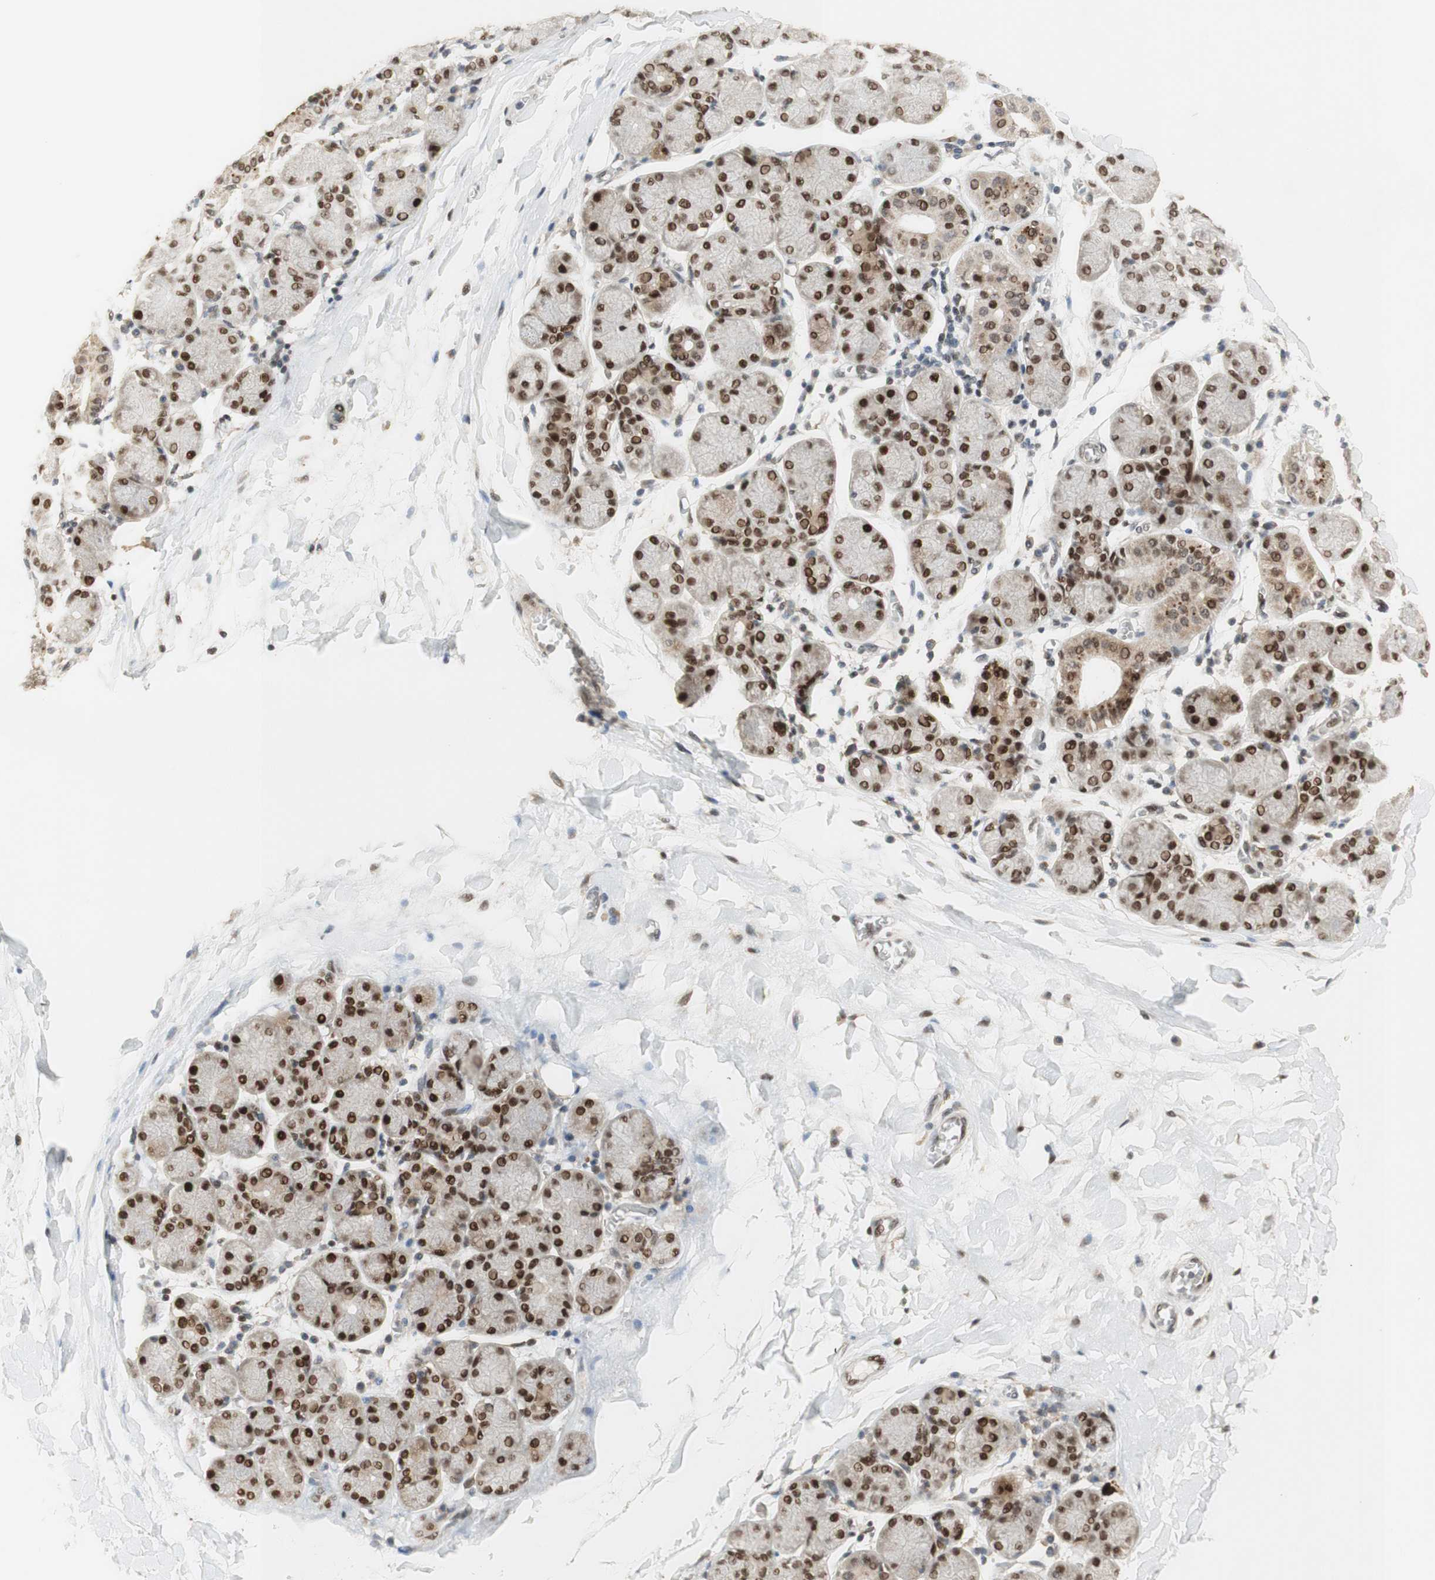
{"staining": {"intensity": "strong", "quantity": ">75%", "location": "nuclear"}, "tissue": "salivary gland", "cell_type": "Glandular cells", "image_type": "normal", "snomed": [{"axis": "morphology", "description": "Normal tissue, NOS"}, {"axis": "topography", "description": "Salivary gland"}], "caption": "The immunohistochemical stain highlights strong nuclear positivity in glandular cells of unremarkable salivary gland.", "gene": "FOXP1", "patient": {"sex": "female", "age": 24}}